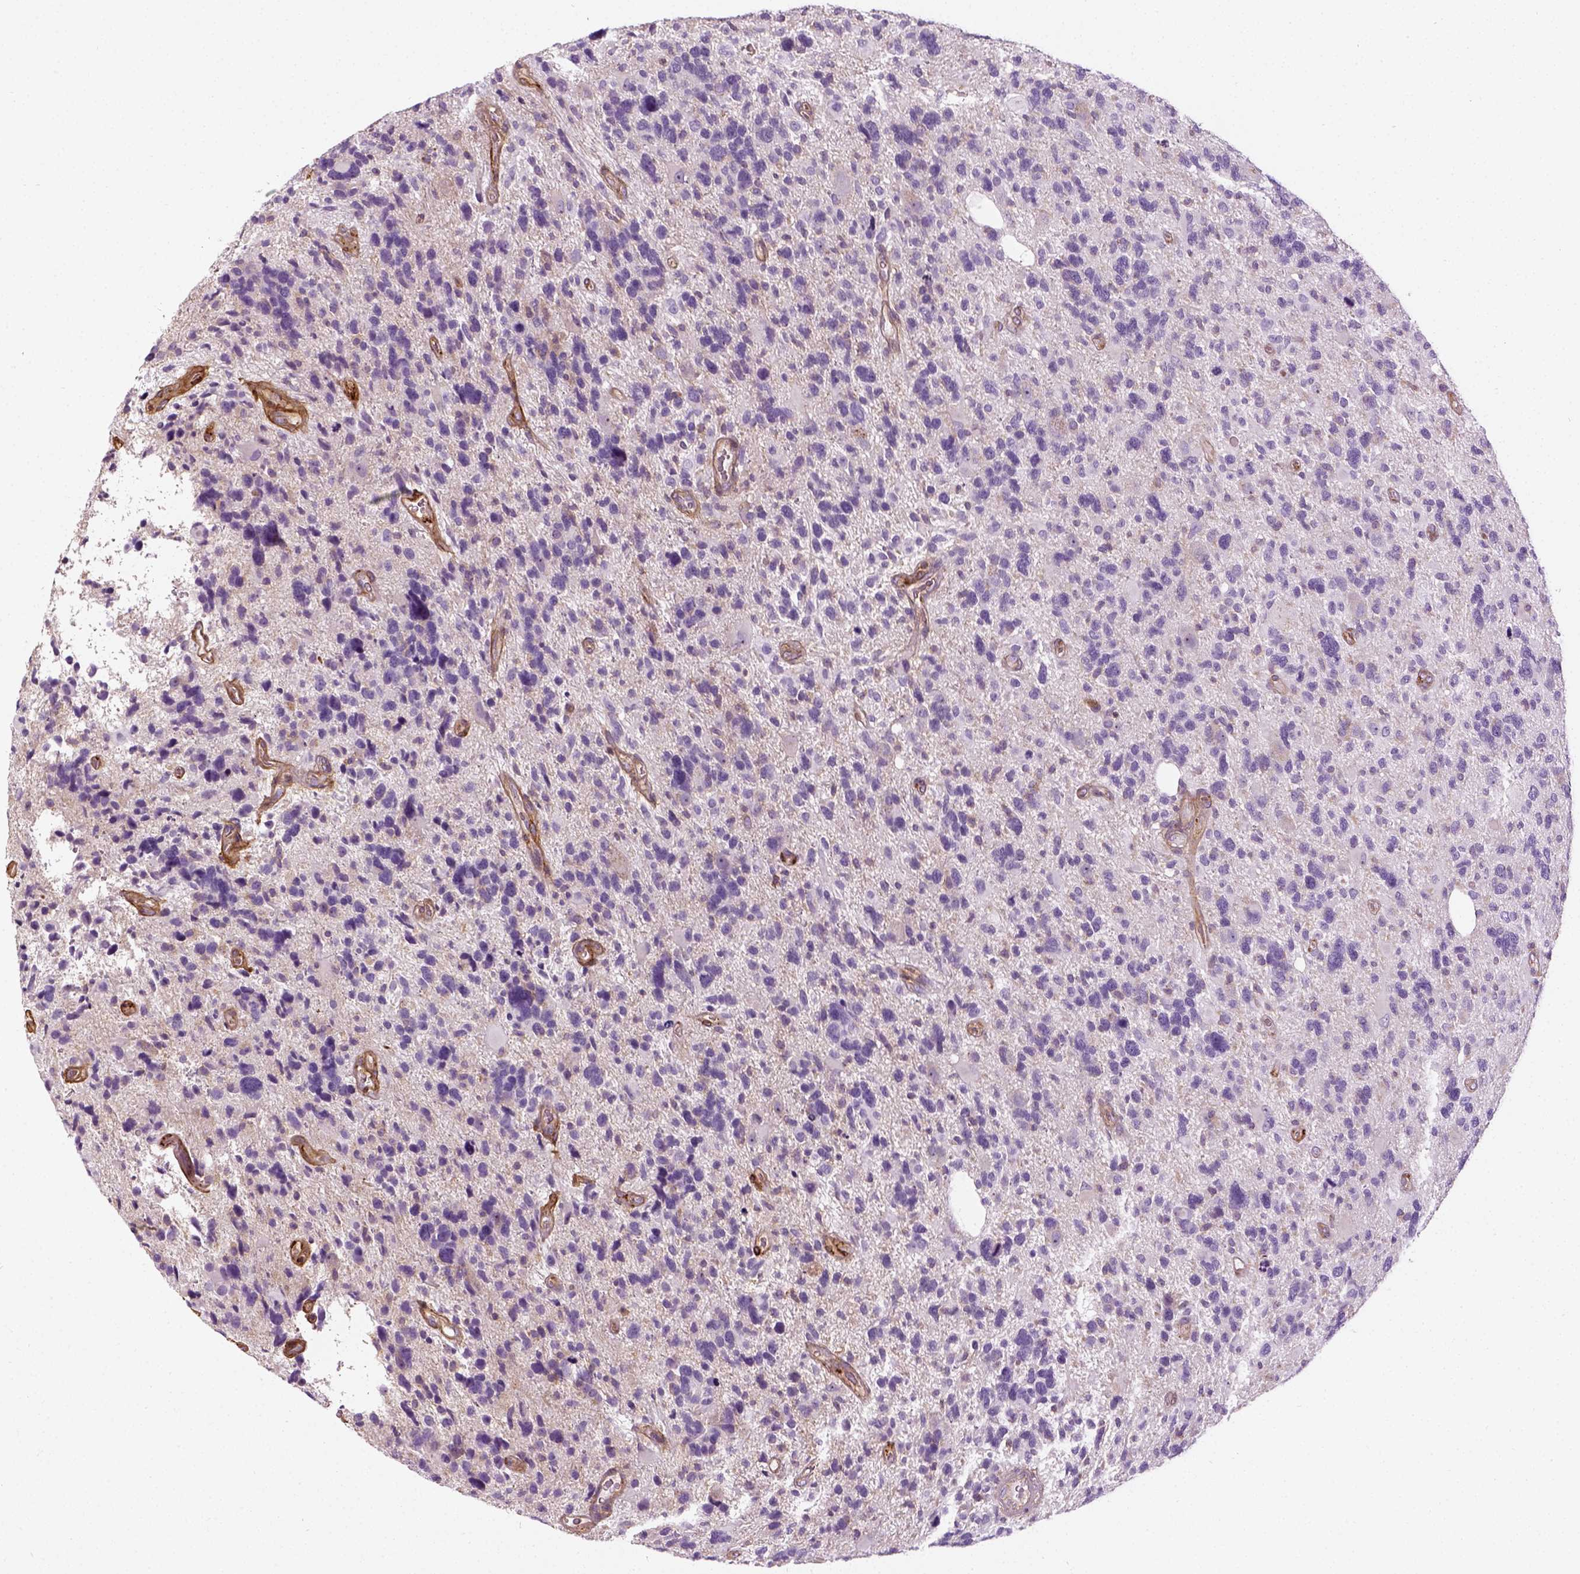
{"staining": {"intensity": "negative", "quantity": "none", "location": "none"}, "tissue": "glioma", "cell_type": "Tumor cells", "image_type": "cancer", "snomed": [{"axis": "morphology", "description": "Glioma, malignant, High grade"}, {"axis": "topography", "description": "Brain"}], "caption": "There is no significant staining in tumor cells of glioma.", "gene": "COL6A2", "patient": {"sex": "male", "age": 49}}